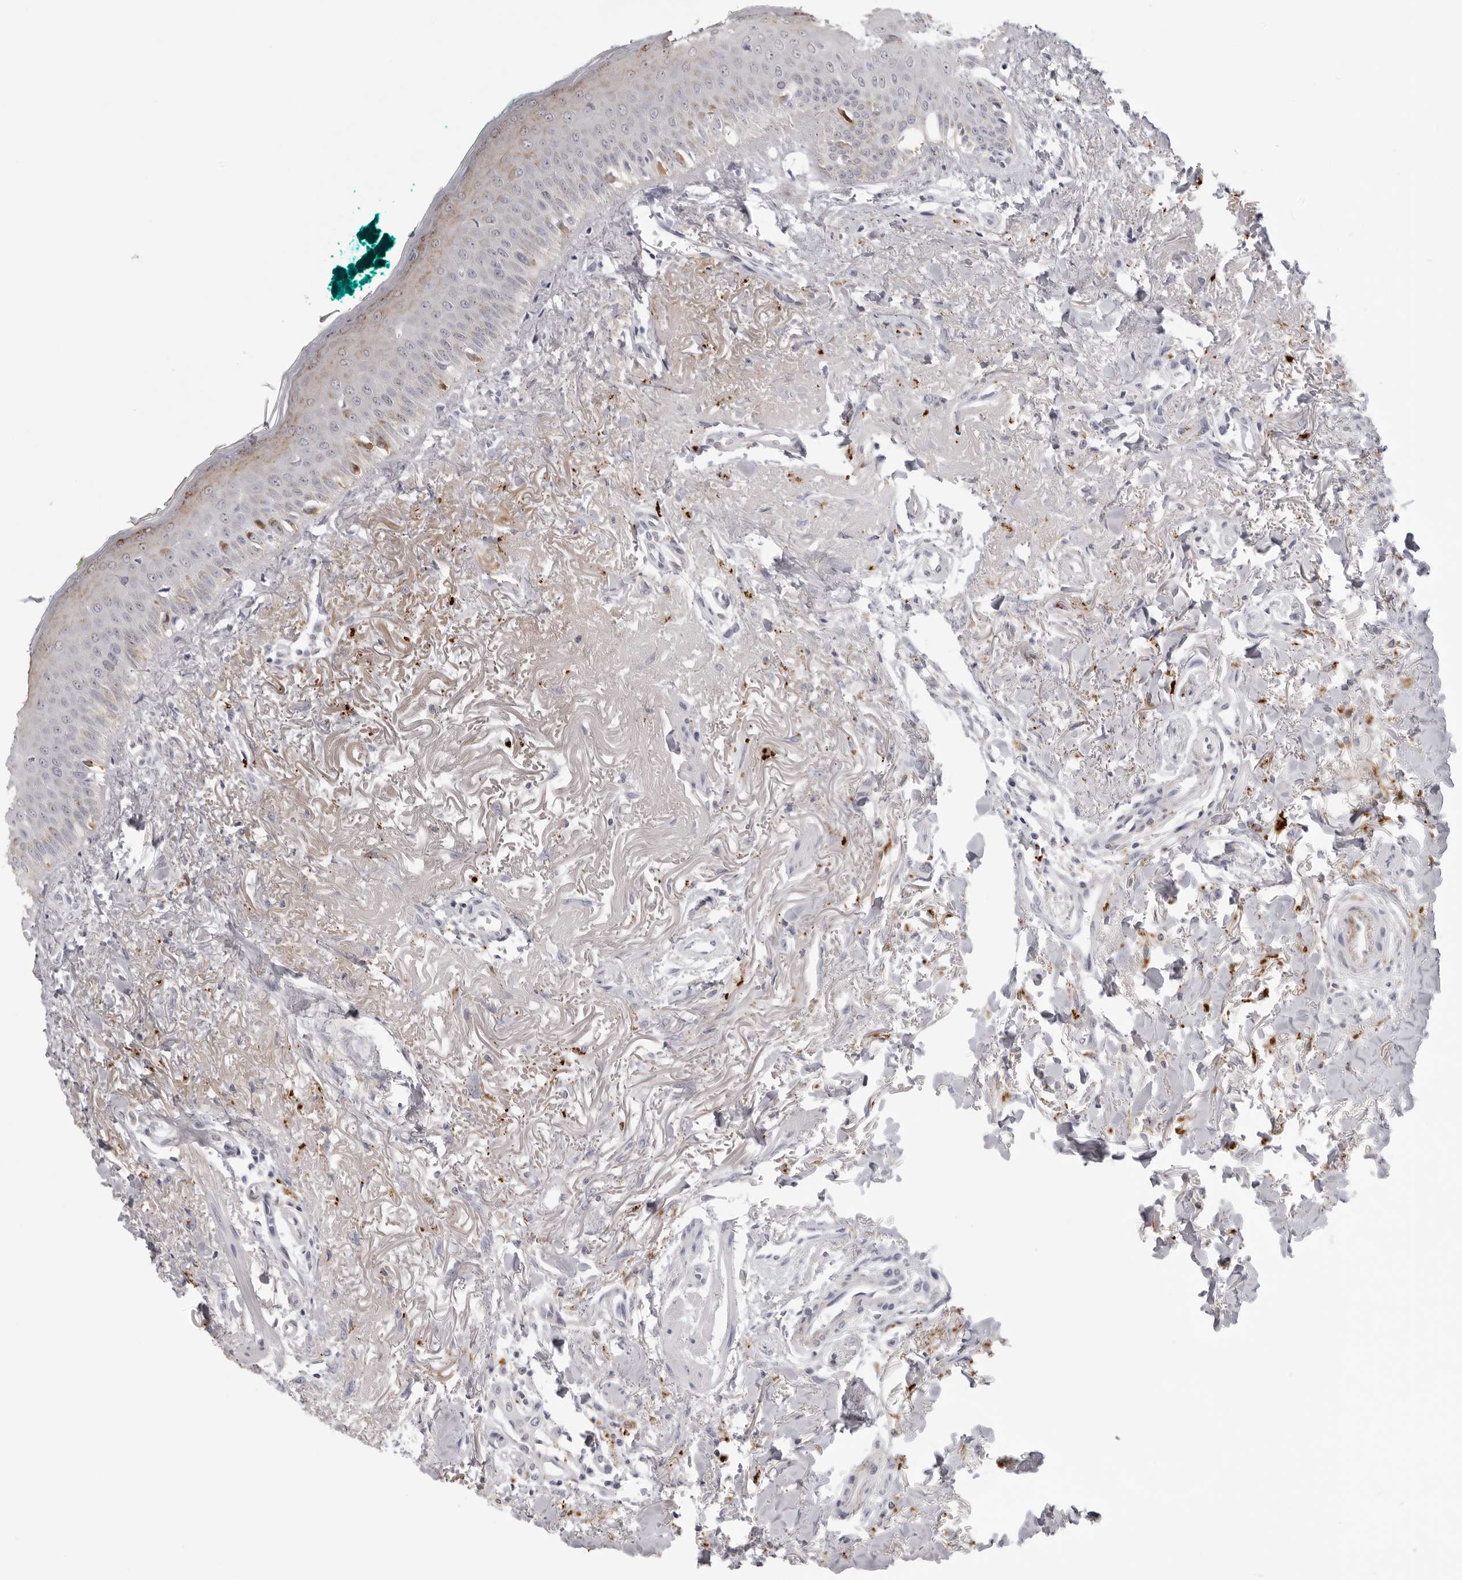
{"staining": {"intensity": "moderate", "quantity": "<25%", "location": "cytoplasmic/membranous"}, "tissue": "oral mucosa", "cell_type": "Squamous epithelial cells", "image_type": "normal", "snomed": [{"axis": "morphology", "description": "Normal tissue, NOS"}, {"axis": "topography", "description": "Oral tissue"}], "caption": "Immunohistochemical staining of benign human oral mucosa displays low levels of moderate cytoplasmic/membranous expression in about <25% of squamous epithelial cells.", "gene": "IL25", "patient": {"sex": "female", "age": 70}}